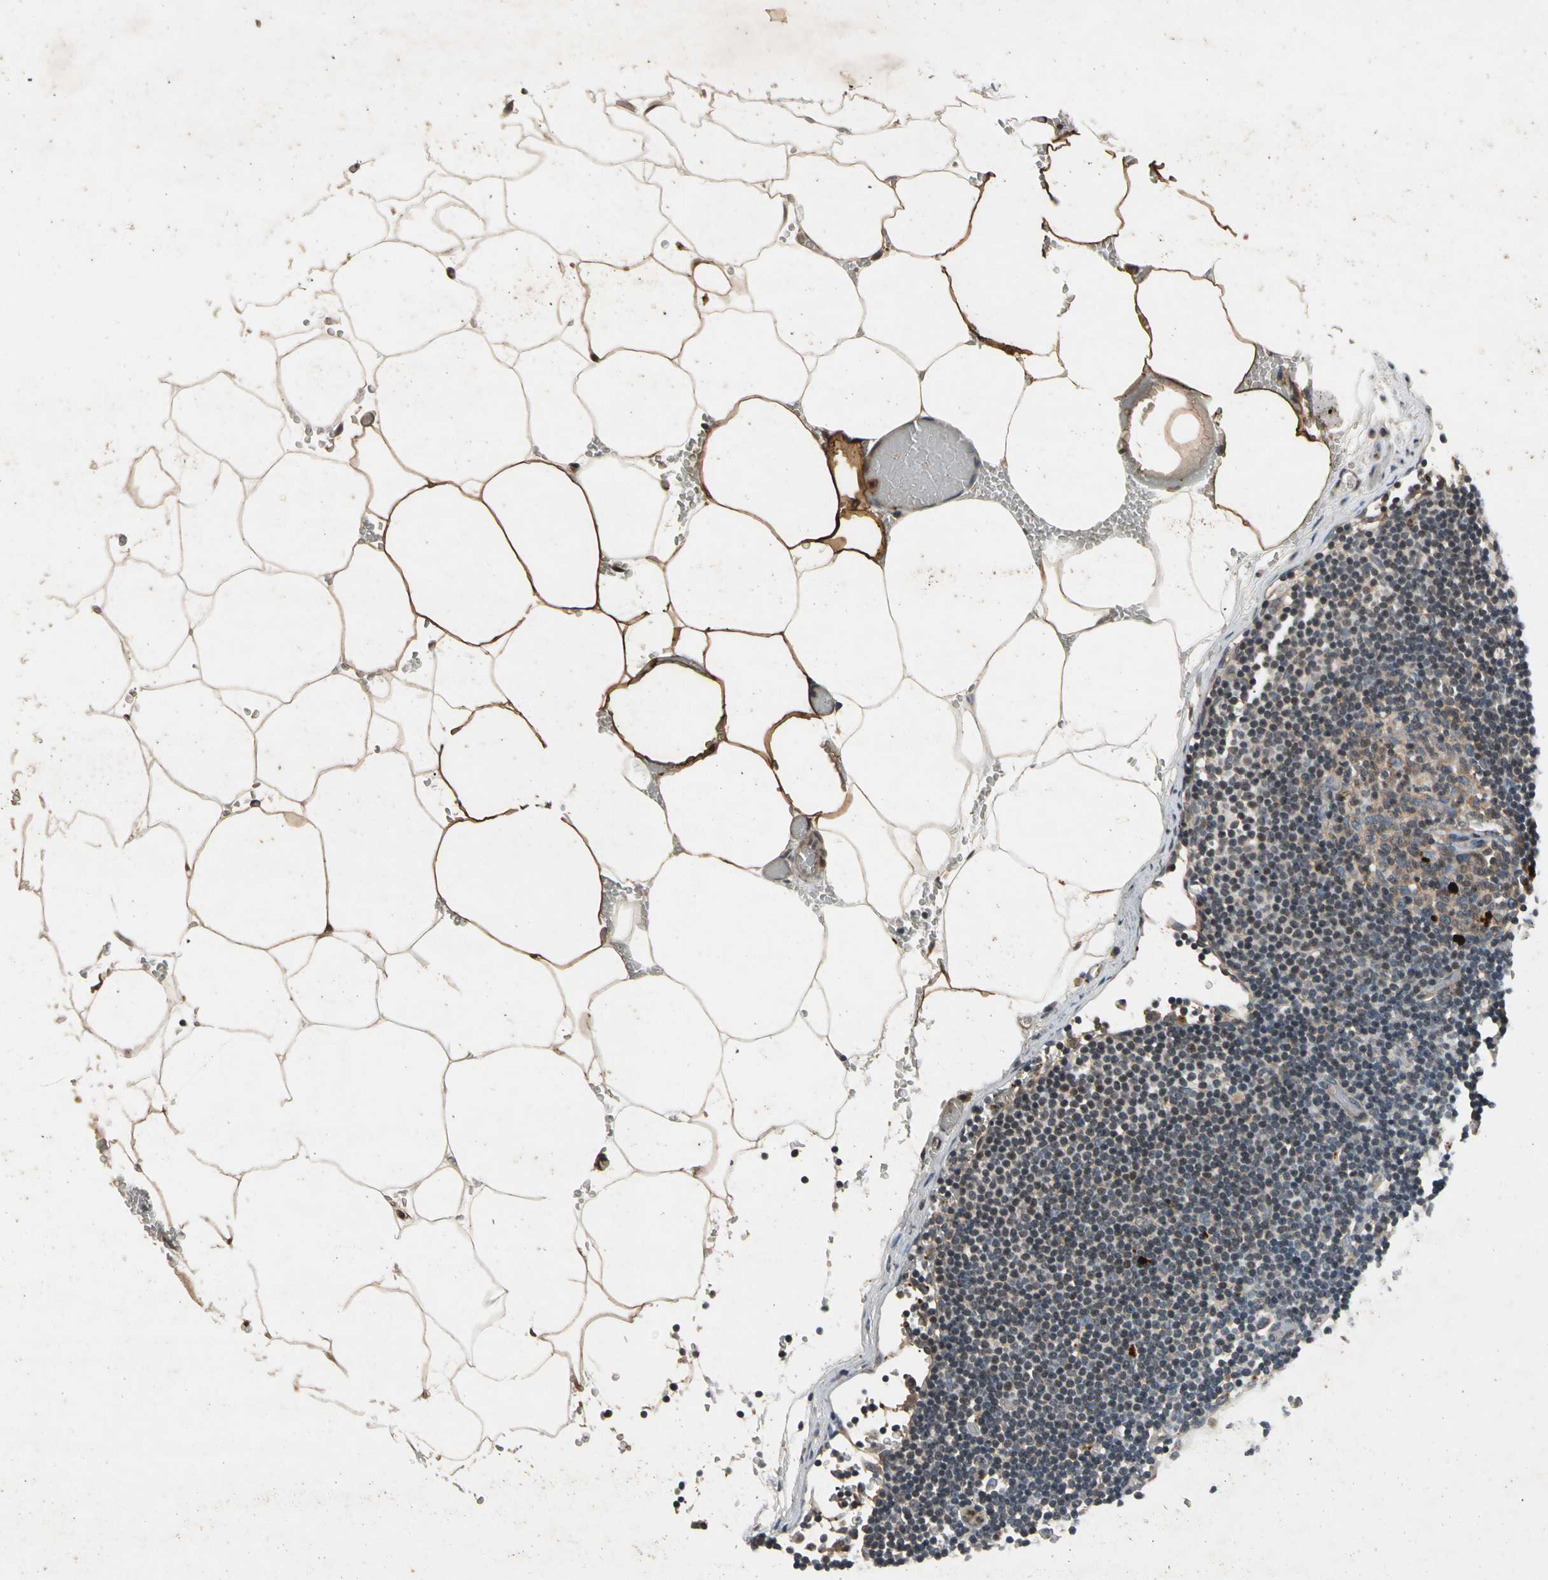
{"staining": {"intensity": "weak", "quantity": ">75%", "location": "cytoplasmic/membranous"}, "tissue": "lymph node", "cell_type": "Germinal center cells", "image_type": "normal", "snomed": [{"axis": "morphology", "description": "Normal tissue, NOS"}, {"axis": "topography", "description": "Lymph node"}], "caption": "Immunohistochemical staining of benign lymph node shows >75% levels of weak cytoplasmic/membranous protein expression in approximately >75% of germinal center cells. (DAB IHC, brown staining for protein, blue staining for nuclei).", "gene": "ROCK2", "patient": {"sex": "male", "age": 54}}